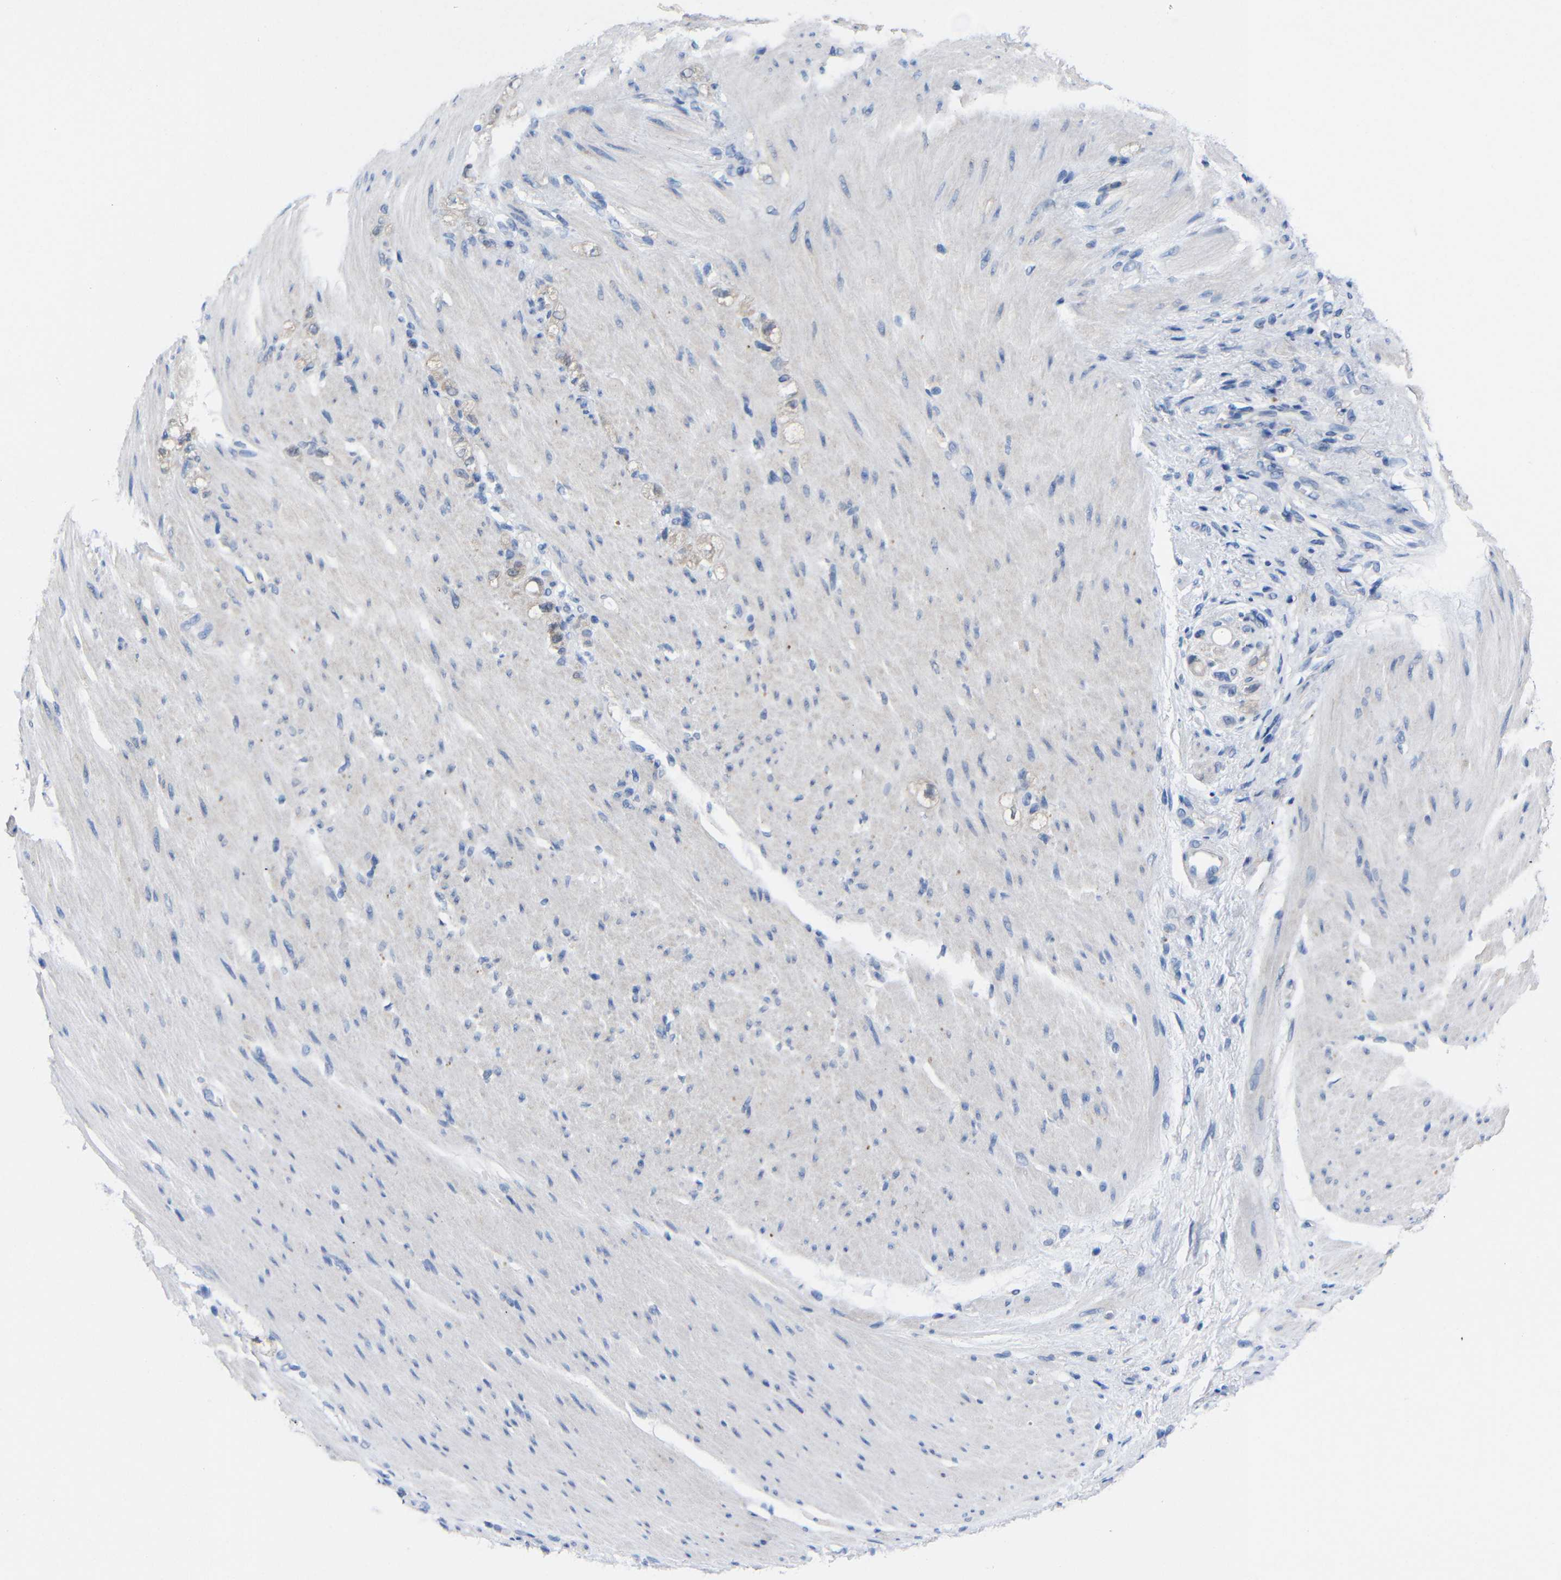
{"staining": {"intensity": "weak", "quantity": "<25%", "location": "cytoplasmic/membranous"}, "tissue": "stomach cancer", "cell_type": "Tumor cells", "image_type": "cancer", "snomed": [{"axis": "morphology", "description": "Adenocarcinoma, NOS"}, {"axis": "topography", "description": "Stomach"}], "caption": "IHC of stomach cancer shows no staining in tumor cells.", "gene": "PEBP1", "patient": {"sex": "male", "age": 82}}